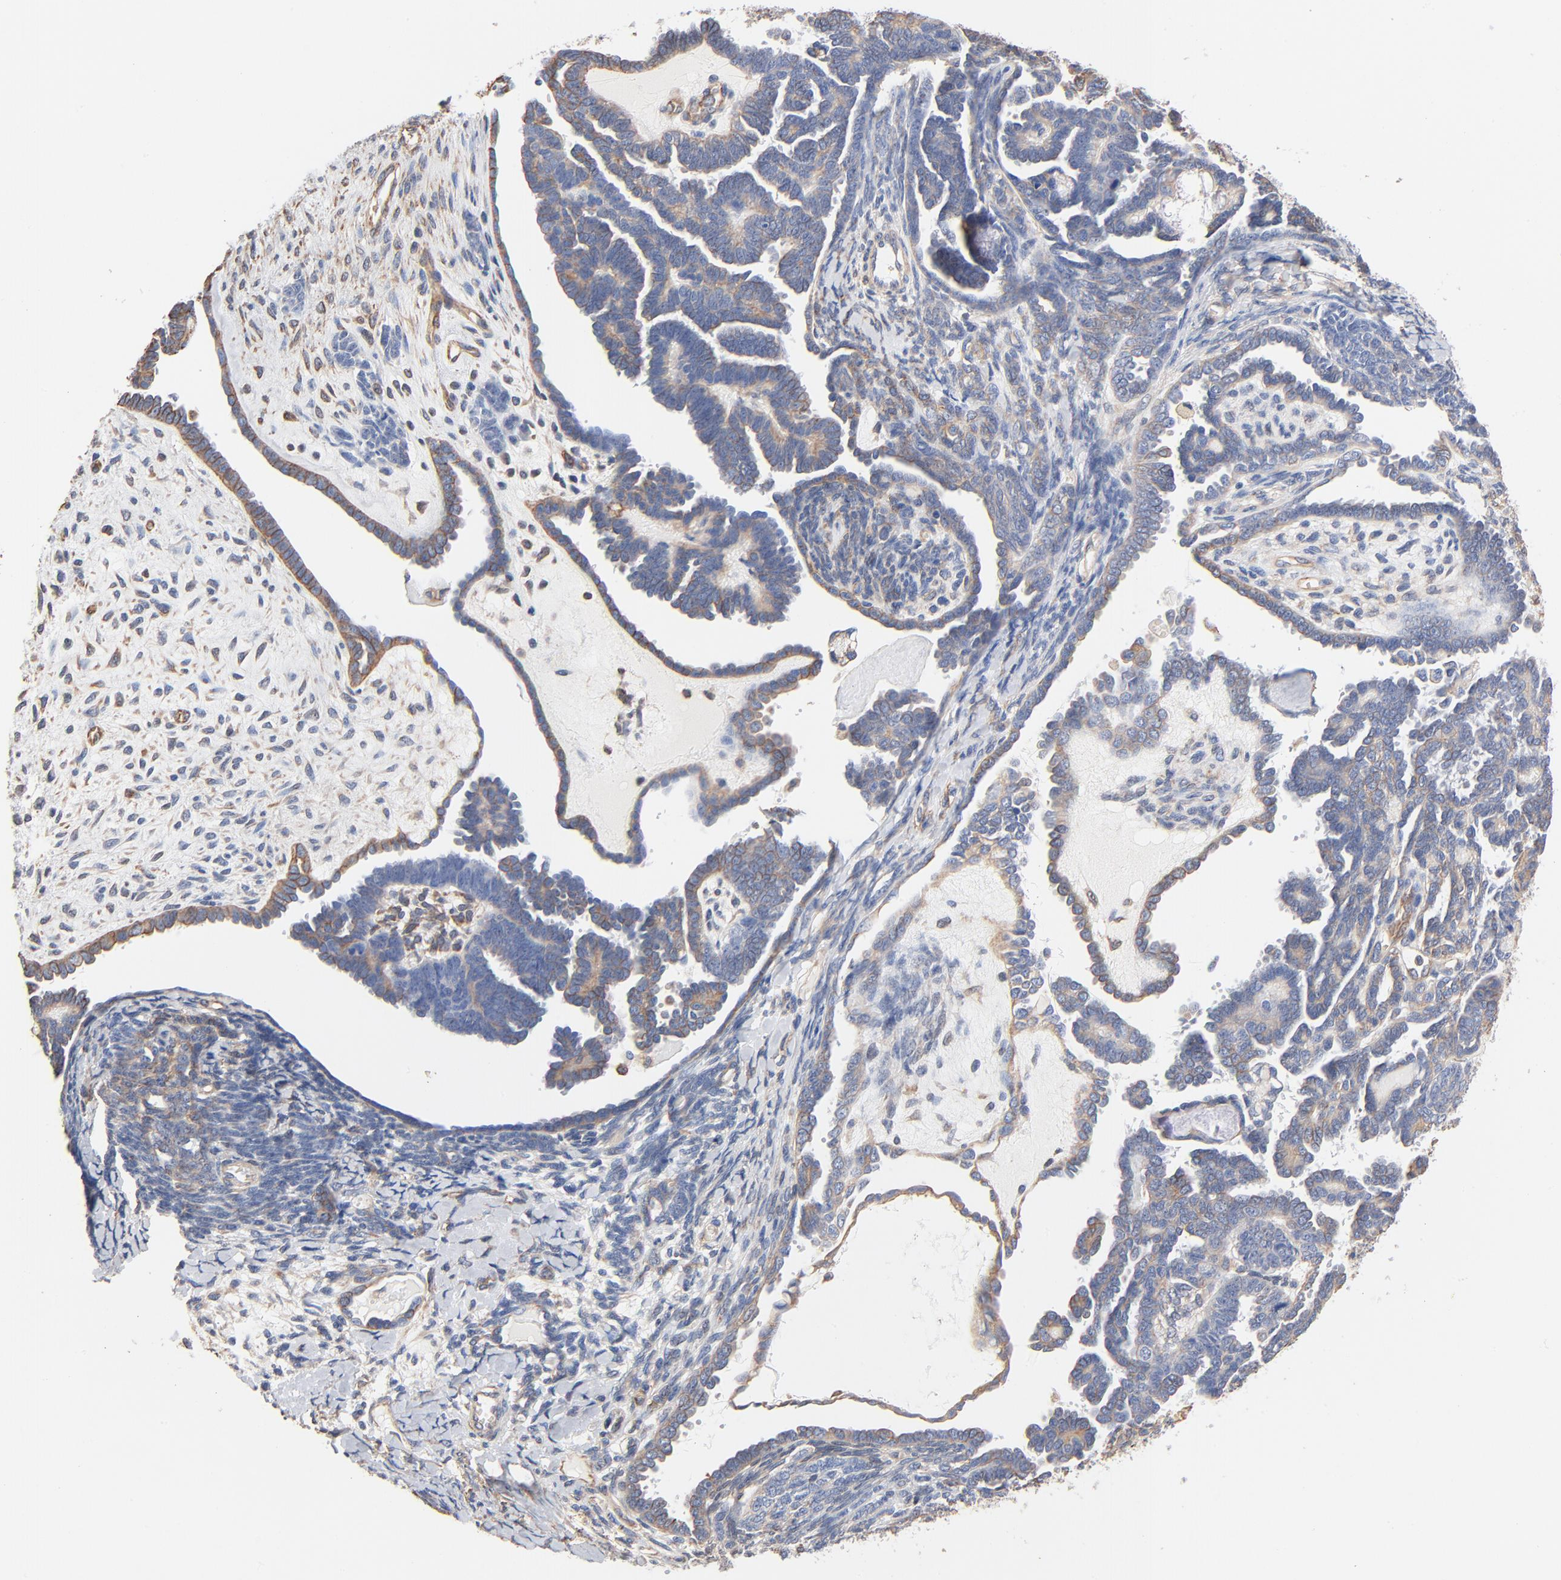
{"staining": {"intensity": "negative", "quantity": "none", "location": "none"}, "tissue": "endometrial cancer", "cell_type": "Tumor cells", "image_type": "cancer", "snomed": [{"axis": "morphology", "description": "Neoplasm, malignant, NOS"}, {"axis": "topography", "description": "Endometrium"}], "caption": "Immunohistochemical staining of endometrial cancer shows no significant positivity in tumor cells.", "gene": "ABCD4", "patient": {"sex": "female", "age": 74}}